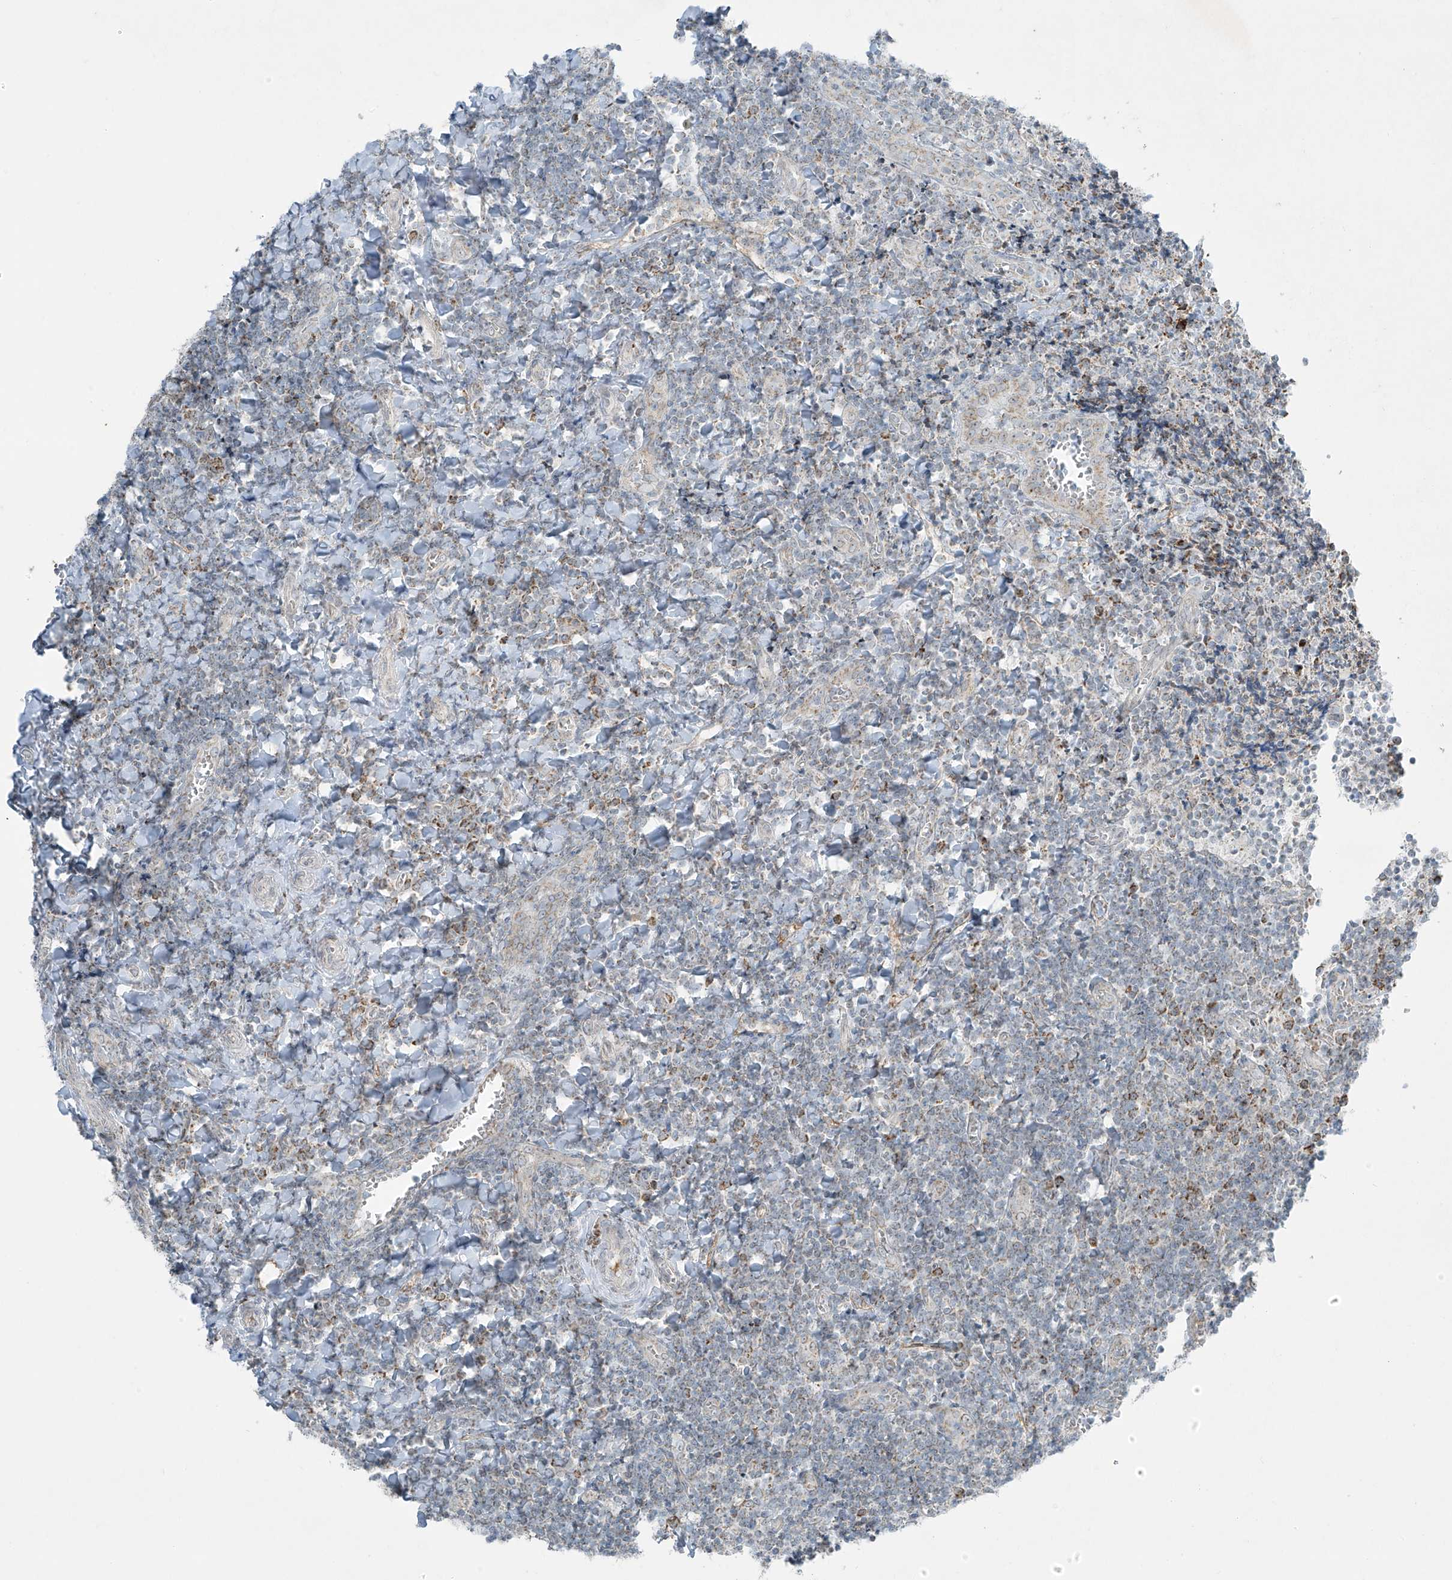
{"staining": {"intensity": "weak", "quantity": "25%-75%", "location": "cytoplasmic/membranous"}, "tissue": "tonsil", "cell_type": "Germinal center cells", "image_type": "normal", "snomed": [{"axis": "morphology", "description": "Normal tissue, NOS"}, {"axis": "topography", "description": "Tonsil"}], "caption": "Immunohistochemistry of unremarkable tonsil demonstrates low levels of weak cytoplasmic/membranous staining in about 25%-75% of germinal center cells.", "gene": "SMDT1", "patient": {"sex": "male", "age": 27}}